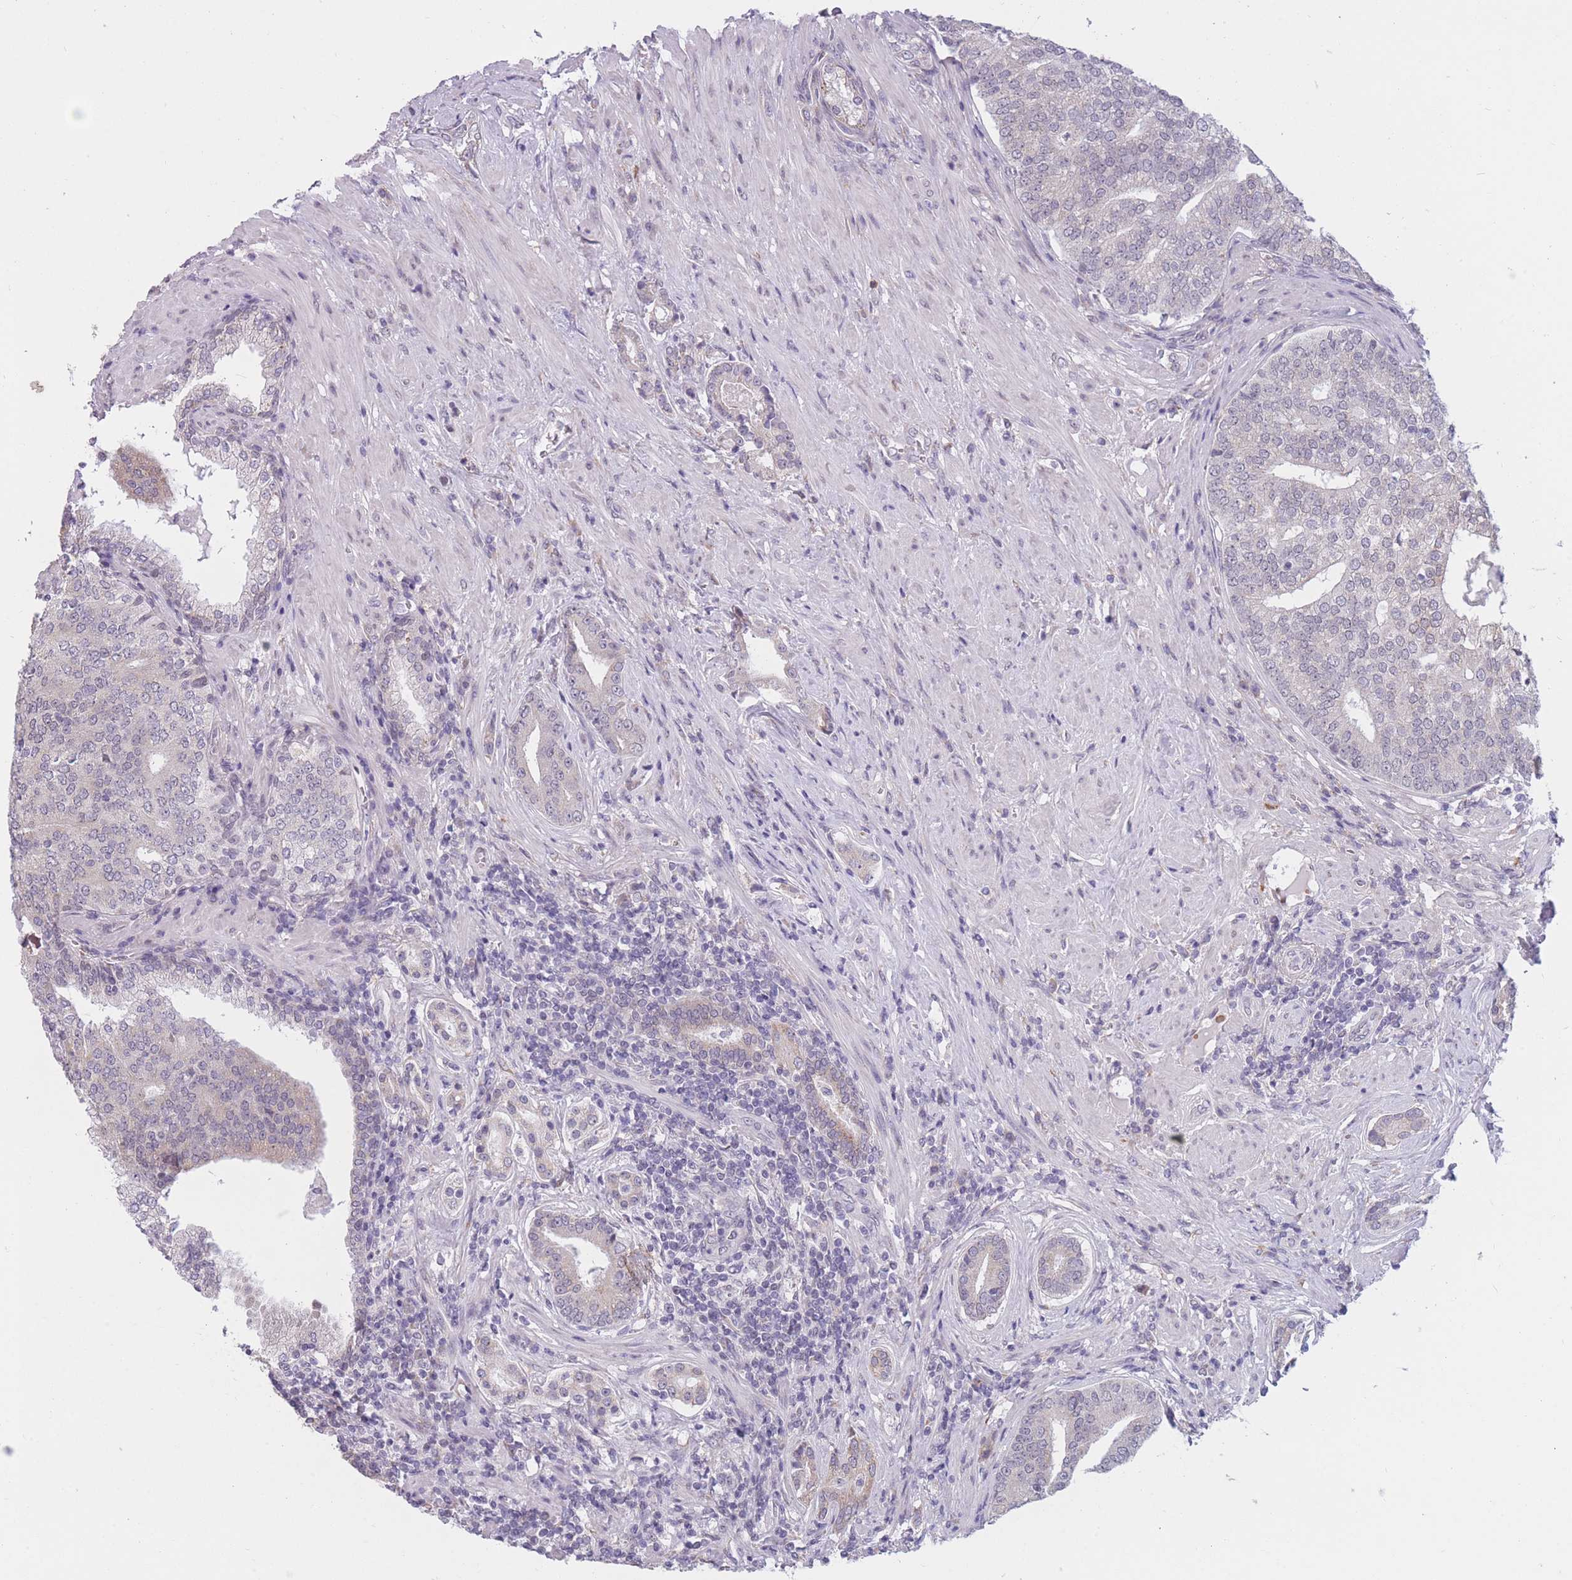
{"staining": {"intensity": "negative", "quantity": "none", "location": "none"}, "tissue": "prostate cancer", "cell_type": "Tumor cells", "image_type": "cancer", "snomed": [{"axis": "morphology", "description": "Adenocarcinoma, High grade"}, {"axis": "topography", "description": "Prostate"}], "caption": "DAB (3,3'-diaminobenzidine) immunohistochemical staining of prostate high-grade adenocarcinoma demonstrates no significant positivity in tumor cells.", "gene": "COL27A1", "patient": {"sex": "male", "age": 55}}